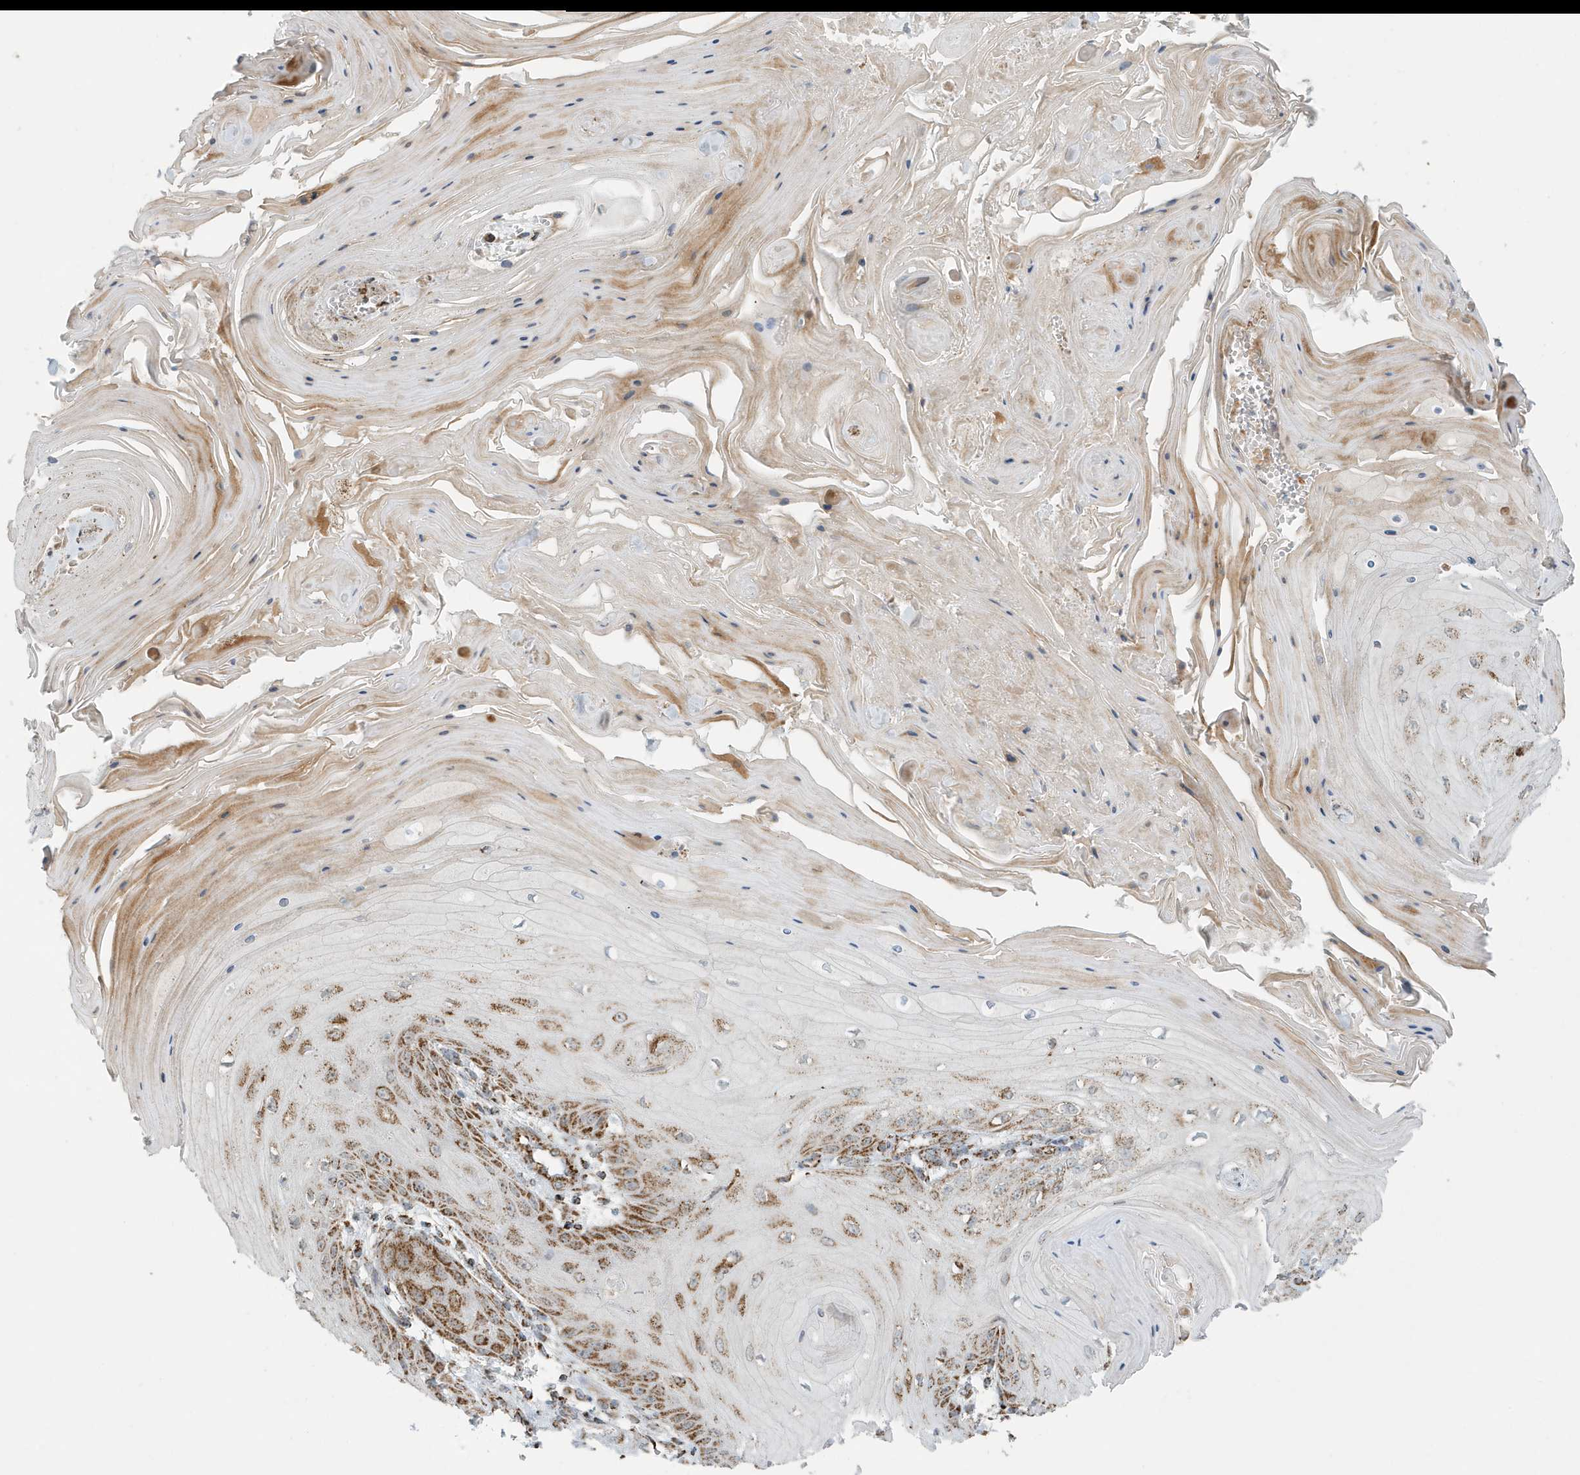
{"staining": {"intensity": "moderate", "quantity": ">75%", "location": "cytoplasmic/membranous"}, "tissue": "skin cancer", "cell_type": "Tumor cells", "image_type": "cancer", "snomed": [{"axis": "morphology", "description": "Squamous cell carcinoma, NOS"}, {"axis": "topography", "description": "Skin"}], "caption": "Tumor cells exhibit moderate cytoplasmic/membranous positivity in about >75% of cells in skin cancer.", "gene": "MAN1A1", "patient": {"sex": "male", "age": 74}}